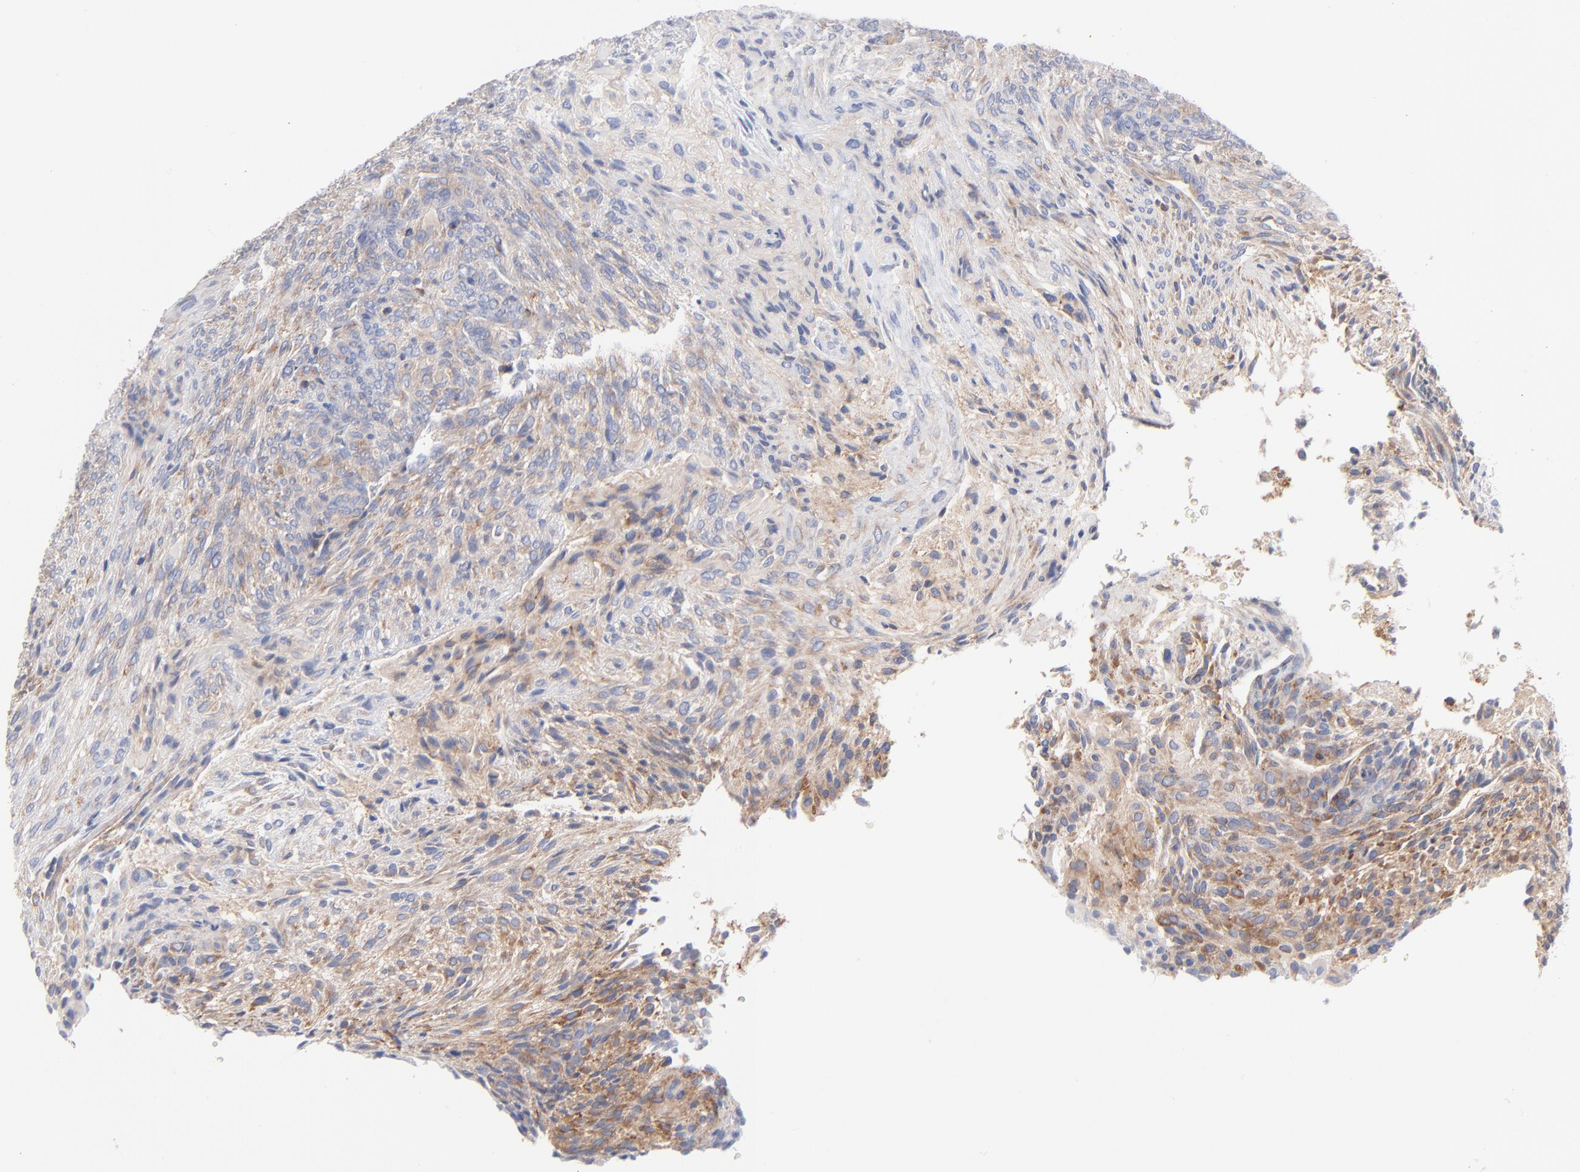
{"staining": {"intensity": "weak", "quantity": ">75%", "location": "cytoplasmic/membranous"}, "tissue": "glioma", "cell_type": "Tumor cells", "image_type": "cancer", "snomed": [{"axis": "morphology", "description": "Glioma, malignant, High grade"}, {"axis": "topography", "description": "Cerebral cortex"}], "caption": "IHC (DAB (3,3'-diaminobenzidine)) staining of high-grade glioma (malignant) reveals weak cytoplasmic/membranous protein staining in approximately >75% of tumor cells. (DAB (3,3'-diaminobenzidine) = brown stain, brightfield microscopy at high magnification).", "gene": "SEPTIN6", "patient": {"sex": "female", "age": 55}}